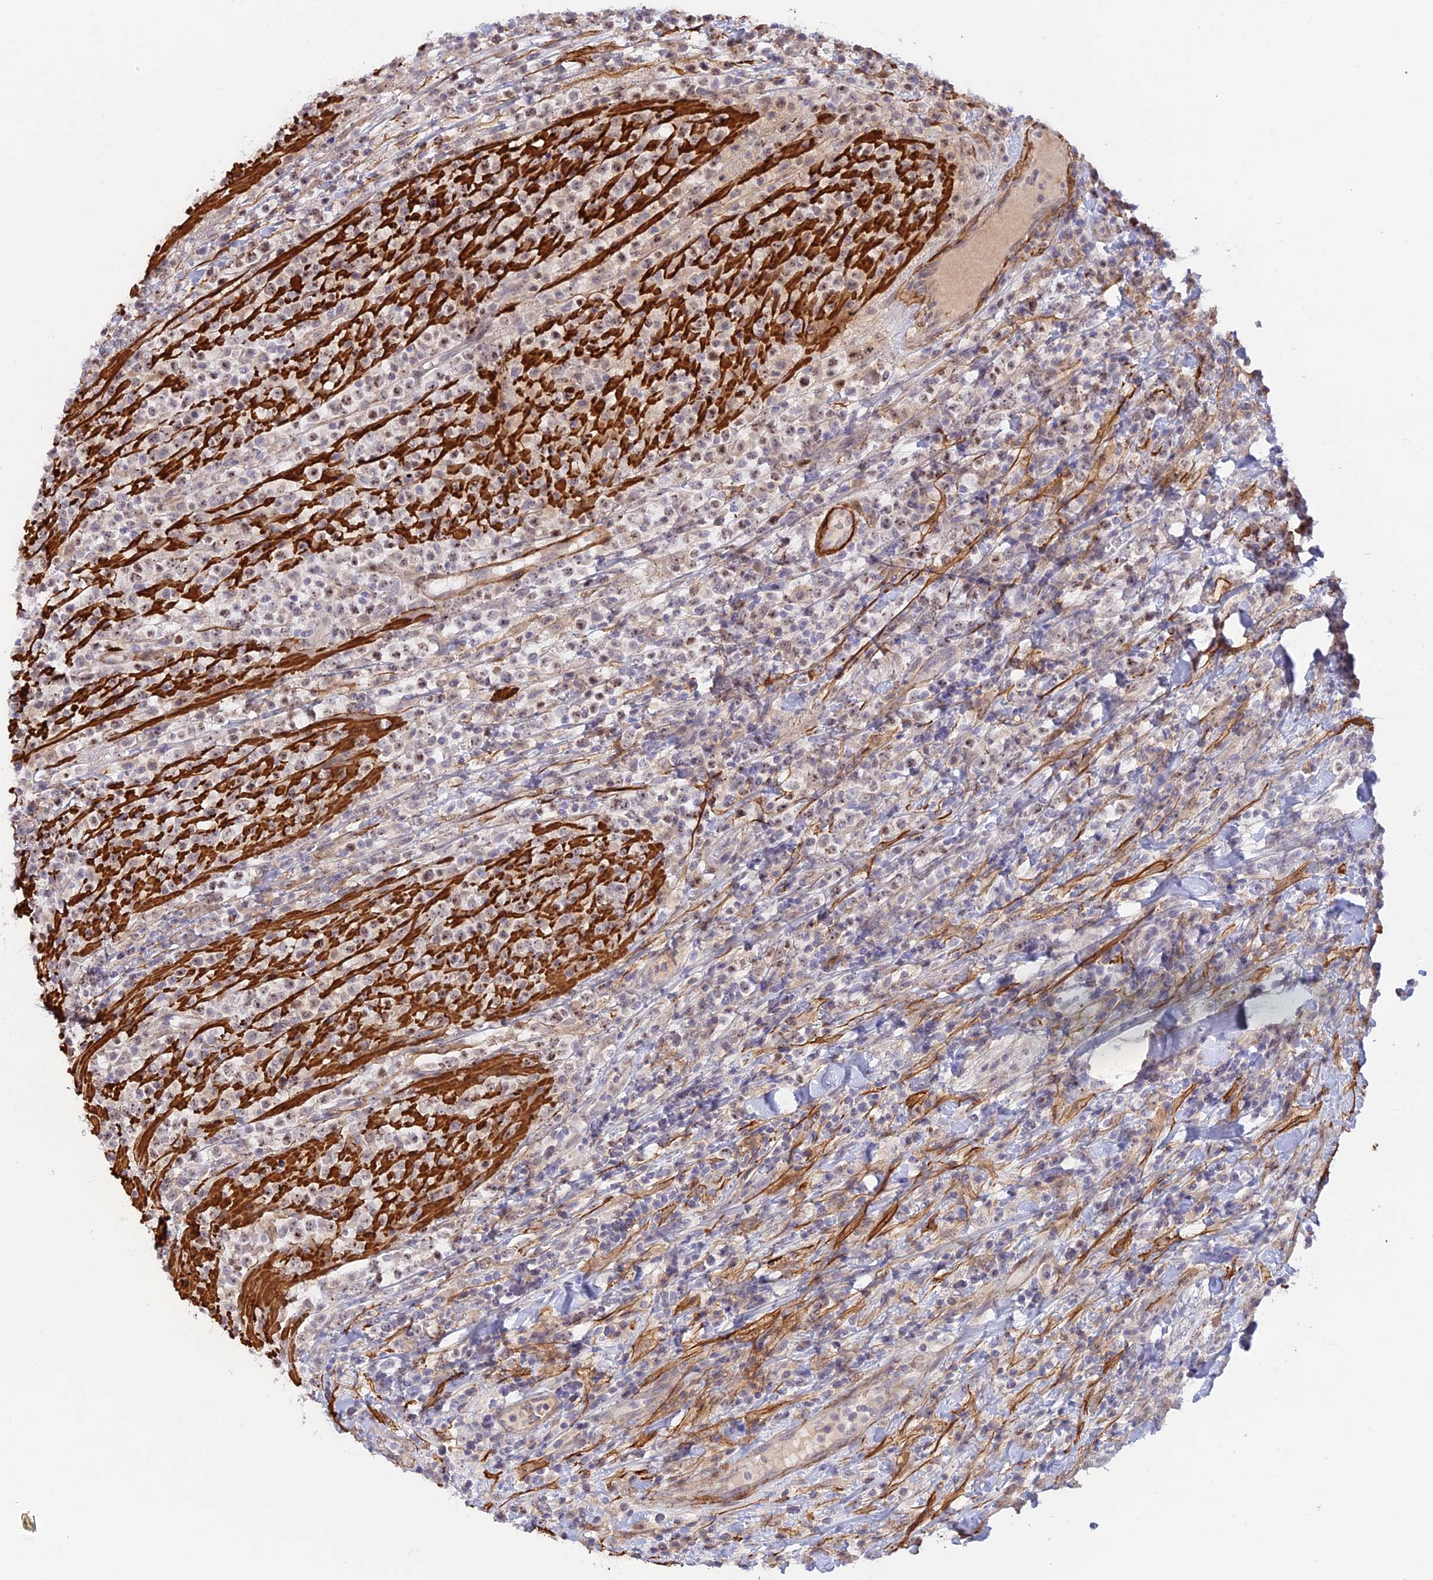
{"staining": {"intensity": "weak", "quantity": "25%-75%", "location": "nuclear"}, "tissue": "lymphoma", "cell_type": "Tumor cells", "image_type": "cancer", "snomed": [{"axis": "morphology", "description": "Malignant lymphoma, non-Hodgkin's type, High grade"}, {"axis": "topography", "description": "Colon"}], "caption": "A histopathology image of lymphoma stained for a protein exhibits weak nuclear brown staining in tumor cells.", "gene": "CCDC154", "patient": {"sex": "female", "age": 53}}